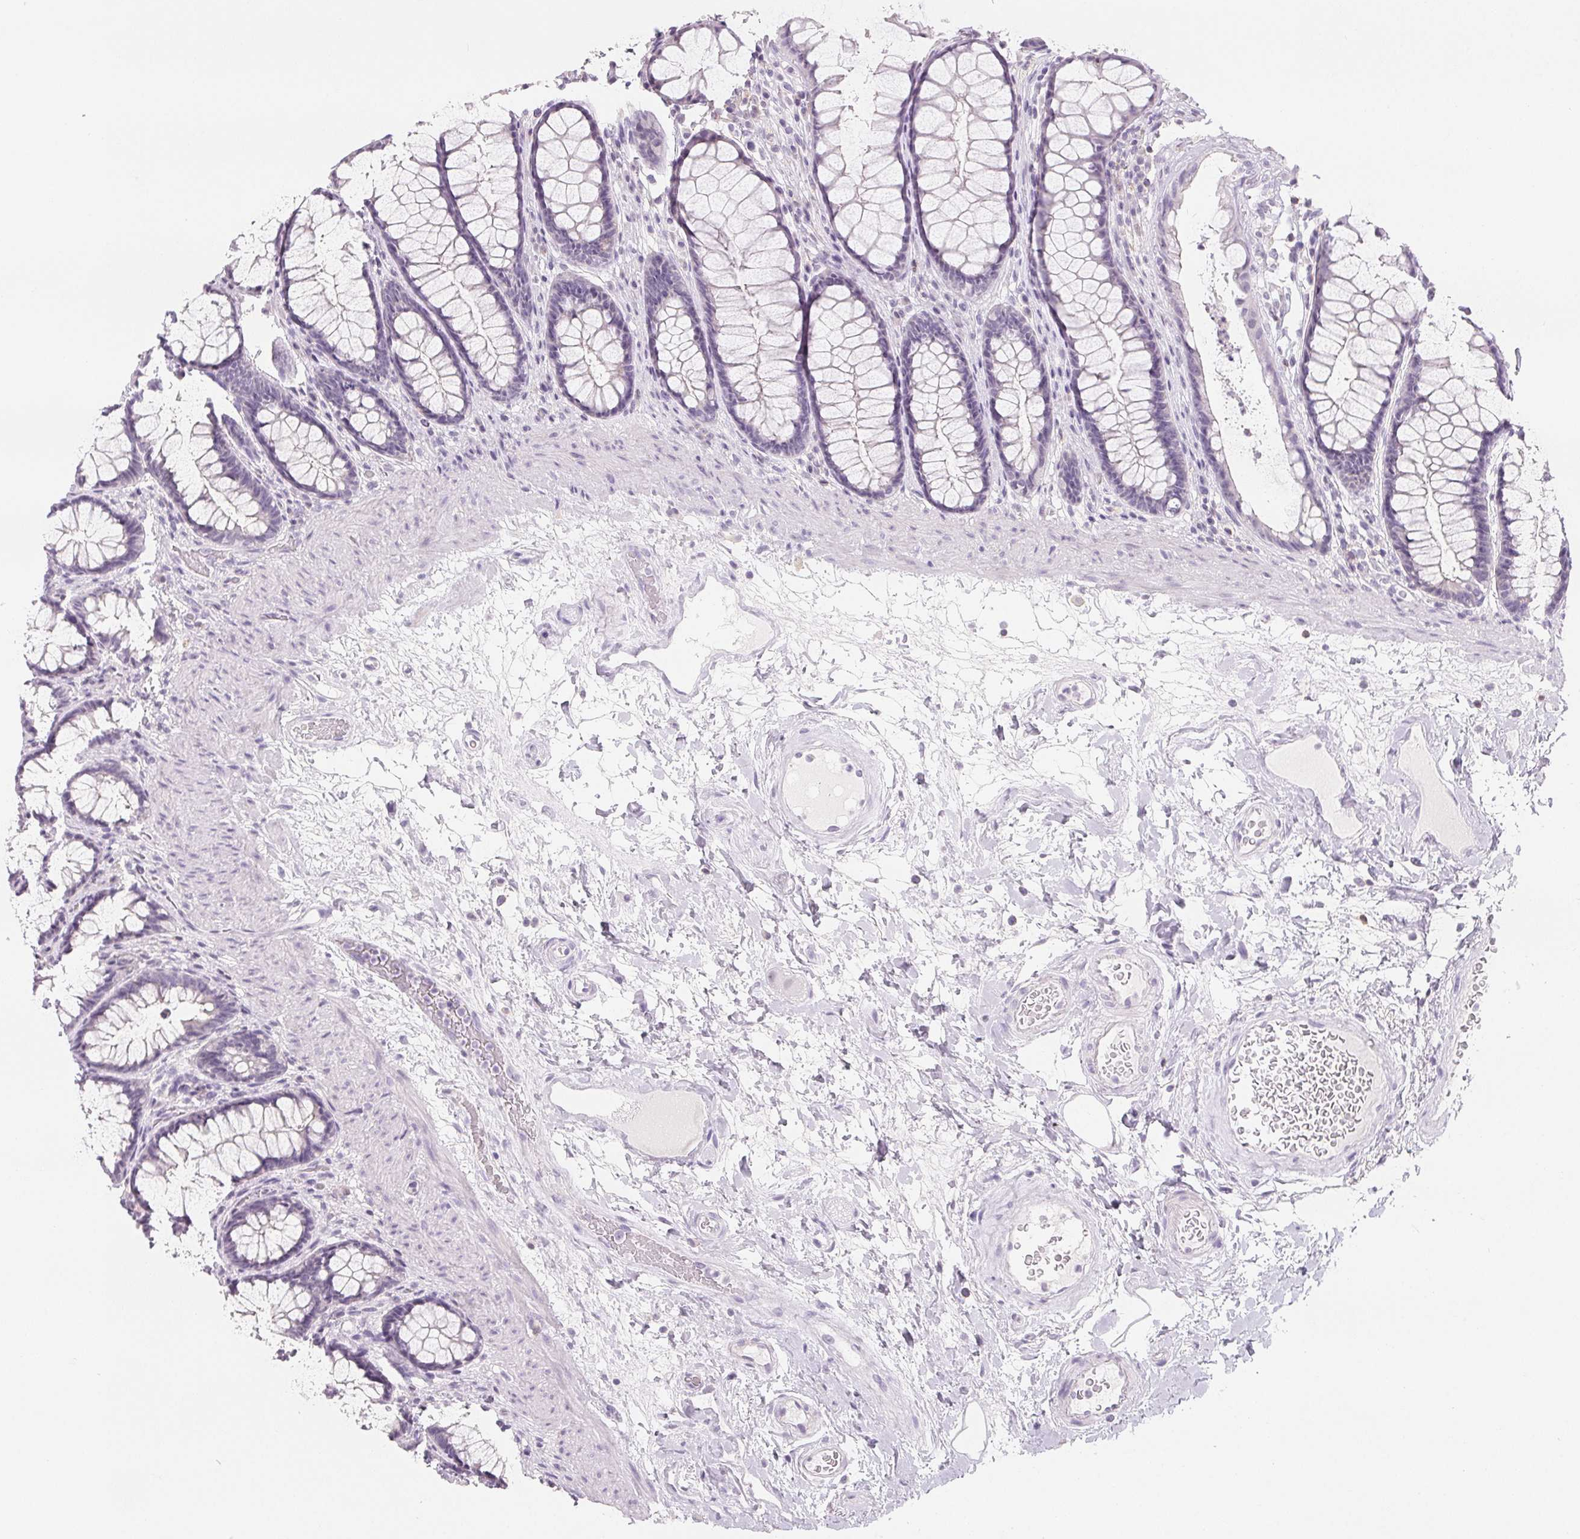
{"staining": {"intensity": "negative", "quantity": "none", "location": "none"}, "tissue": "rectum", "cell_type": "Glandular cells", "image_type": "normal", "snomed": [{"axis": "morphology", "description": "Normal tissue, NOS"}, {"axis": "topography", "description": "Rectum"}], "caption": "IHC micrograph of normal human rectum stained for a protein (brown), which exhibits no expression in glandular cells. The staining is performed using DAB (3,3'-diaminobenzidine) brown chromogen with nuclei counter-stained in using hematoxylin.", "gene": "CD69", "patient": {"sex": "male", "age": 72}}